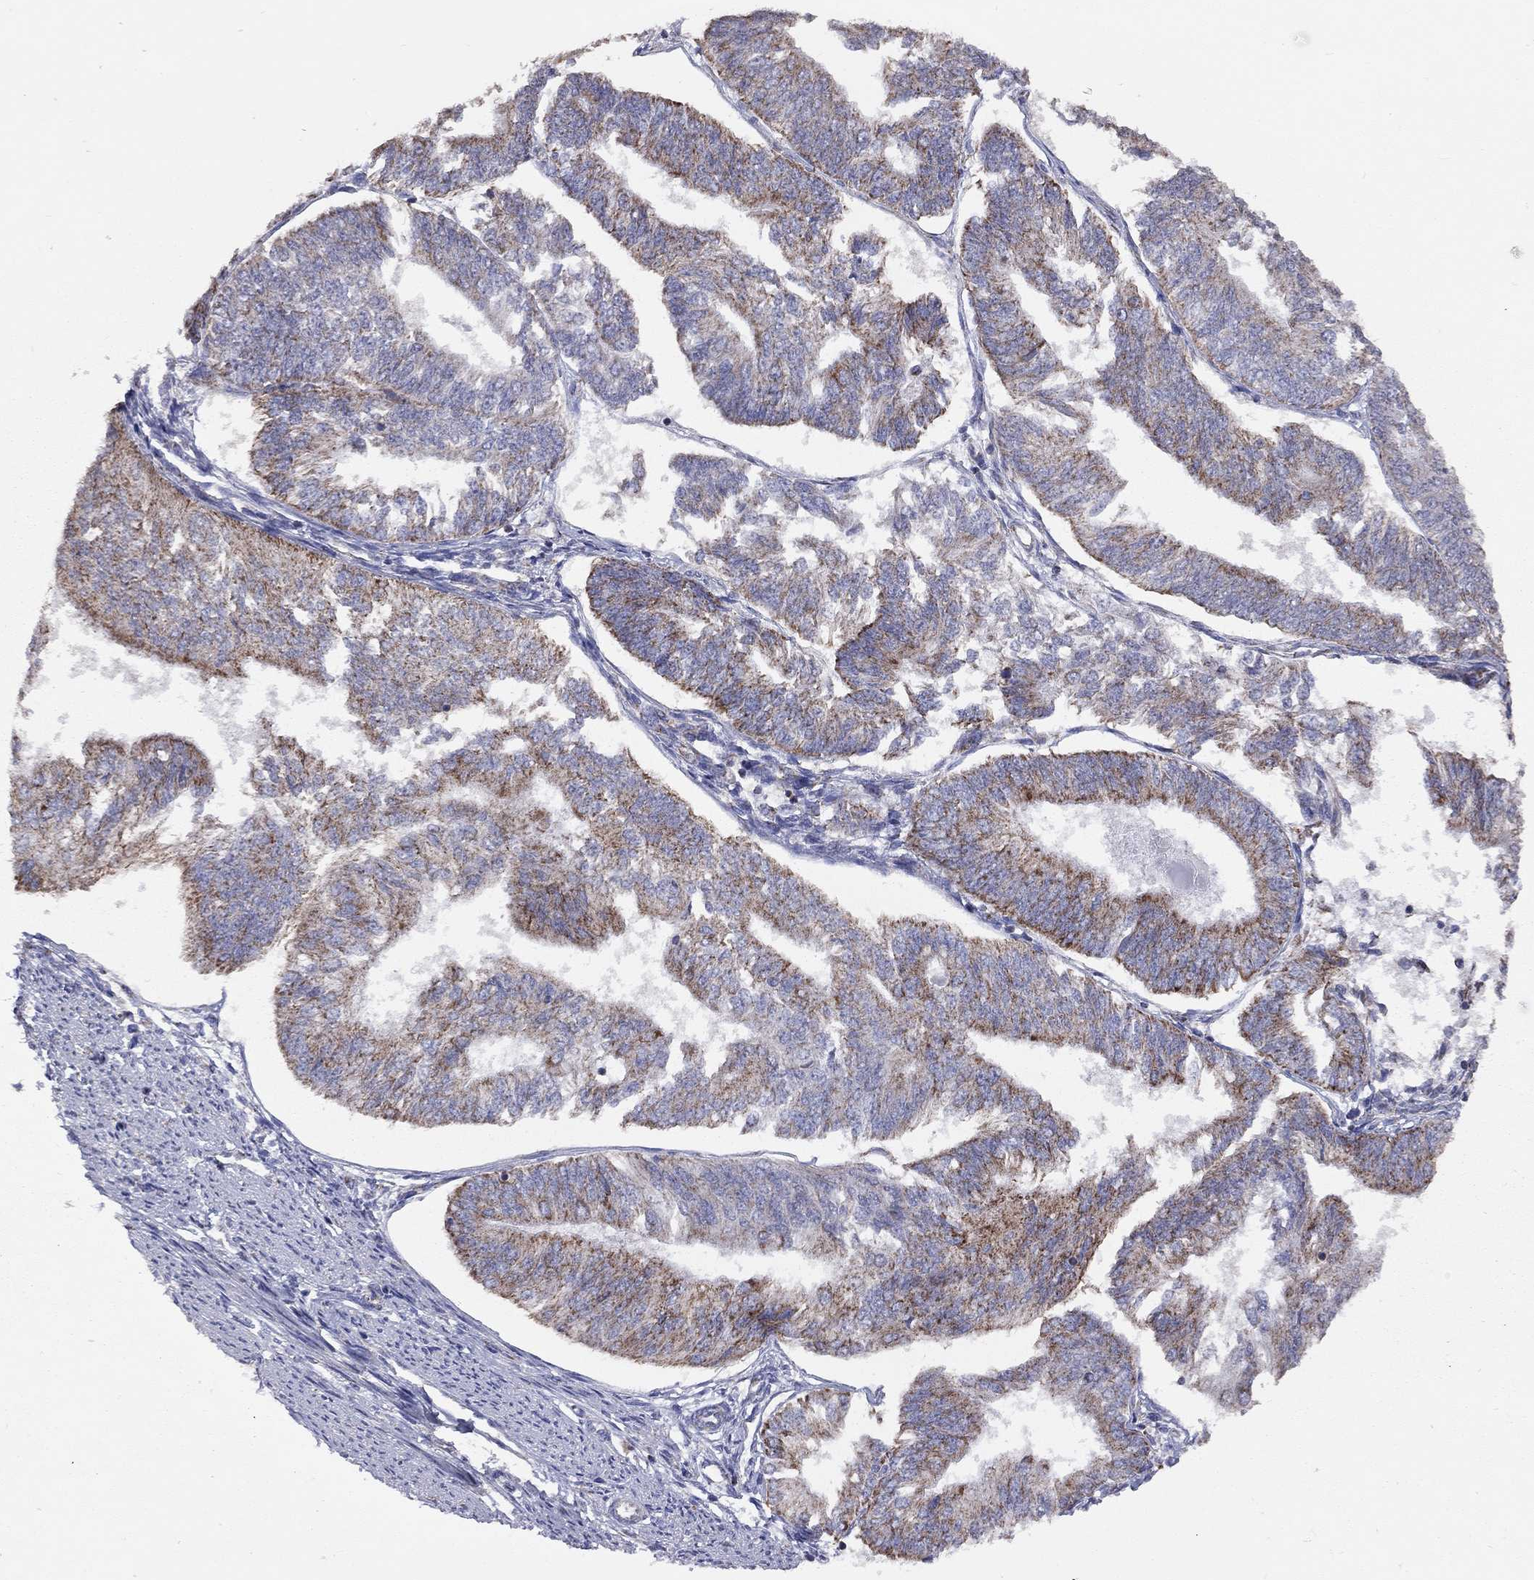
{"staining": {"intensity": "strong", "quantity": "25%-75%", "location": "cytoplasmic/membranous"}, "tissue": "endometrial cancer", "cell_type": "Tumor cells", "image_type": "cancer", "snomed": [{"axis": "morphology", "description": "Adenocarcinoma, NOS"}, {"axis": "topography", "description": "Endometrium"}], "caption": "The image shows staining of endometrial cancer, revealing strong cytoplasmic/membranous protein positivity (brown color) within tumor cells. (DAB IHC with brightfield microscopy, high magnification).", "gene": "NDUFB1", "patient": {"sex": "female", "age": 58}}